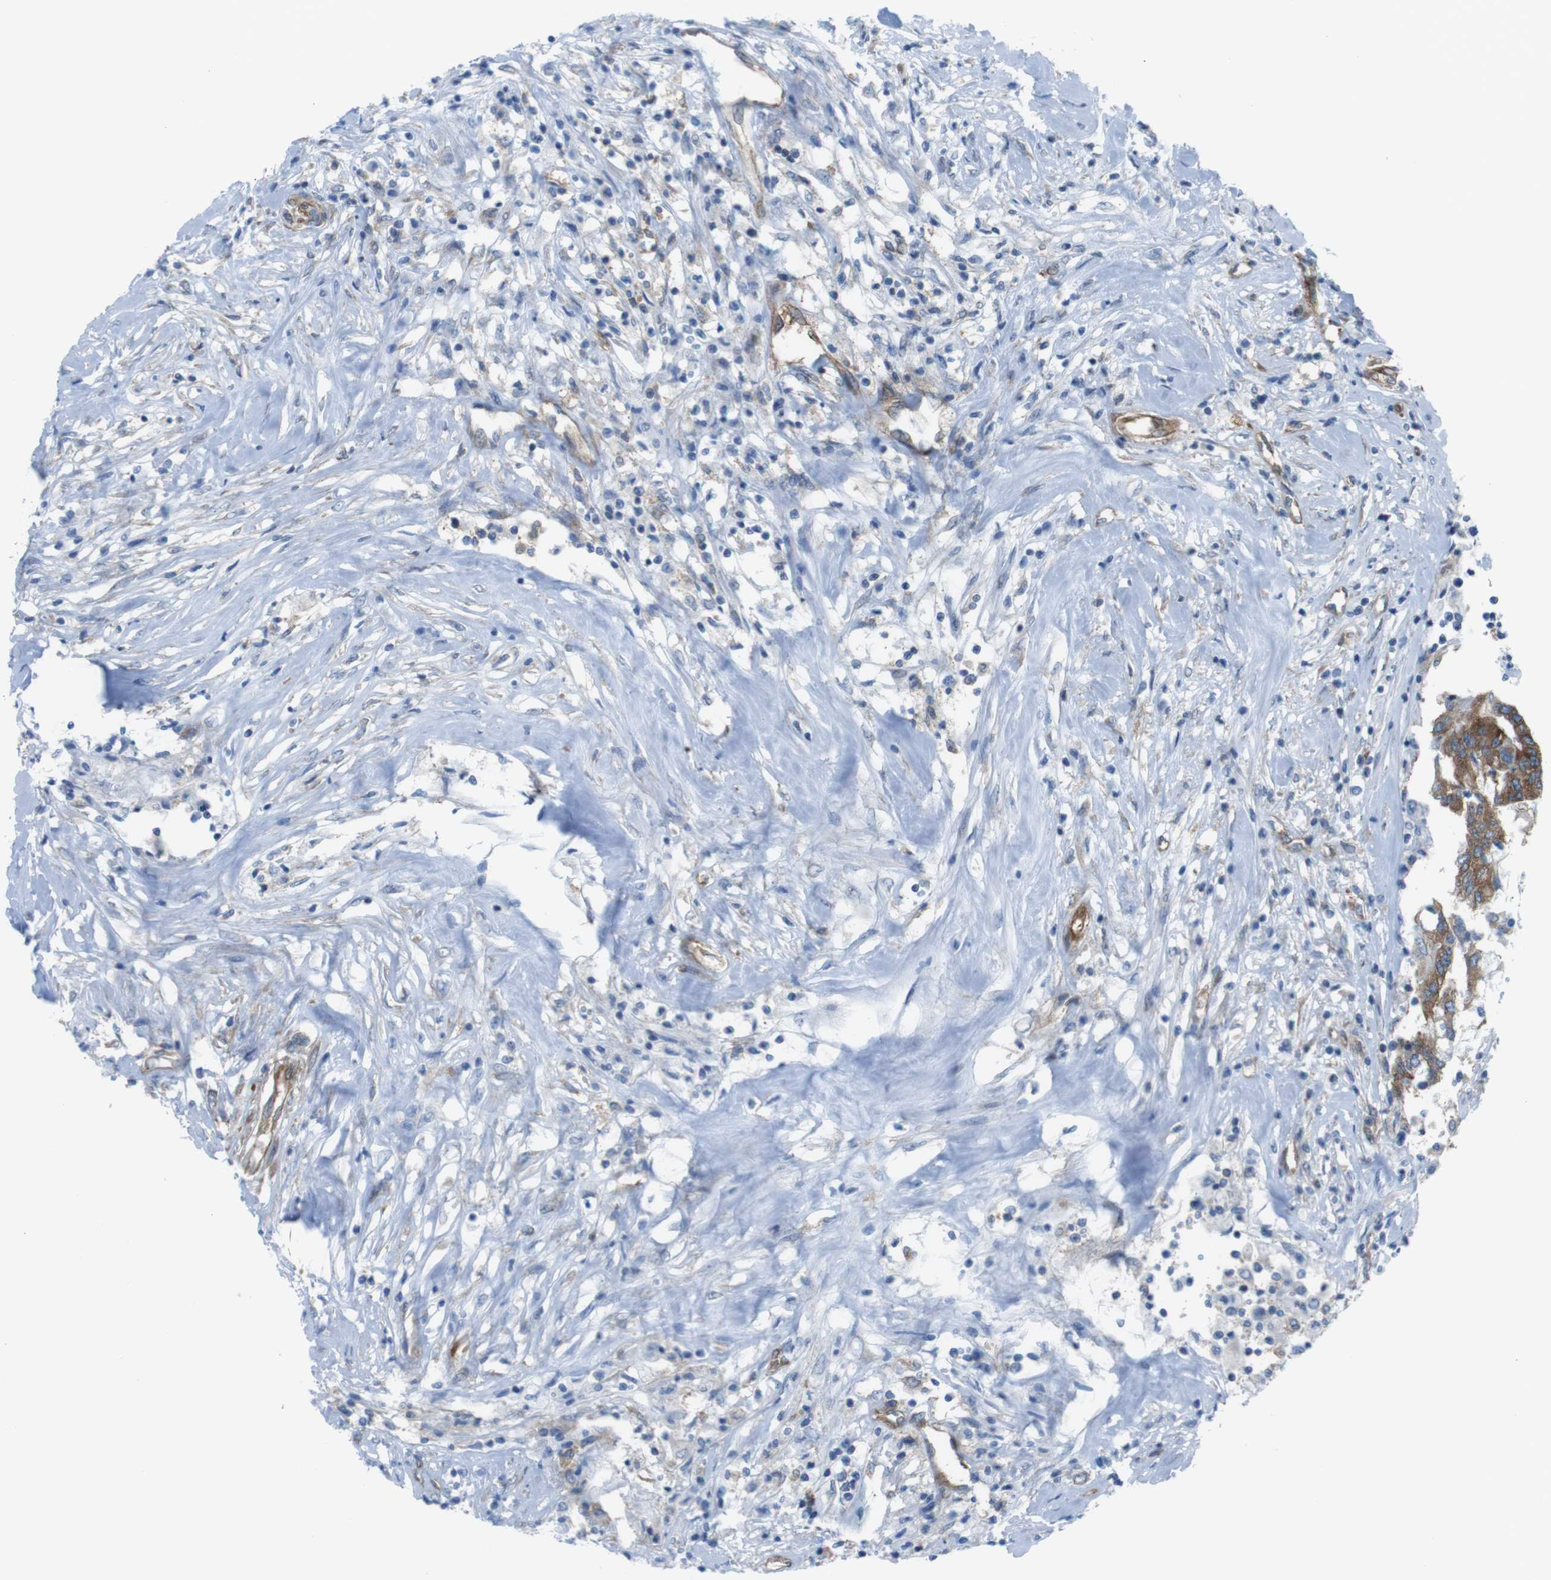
{"staining": {"intensity": "moderate", "quantity": ">75%", "location": "cytoplasmic/membranous"}, "tissue": "colorectal cancer", "cell_type": "Tumor cells", "image_type": "cancer", "snomed": [{"axis": "morphology", "description": "Adenocarcinoma, NOS"}, {"axis": "topography", "description": "Rectum"}], "caption": "Brown immunohistochemical staining in colorectal cancer (adenocarcinoma) displays moderate cytoplasmic/membranous positivity in approximately >75% of tumor cells. Nuclei are stained in blue.", "gene": "DIAPH2", "patient": {"sex": "male", "age": 63}}